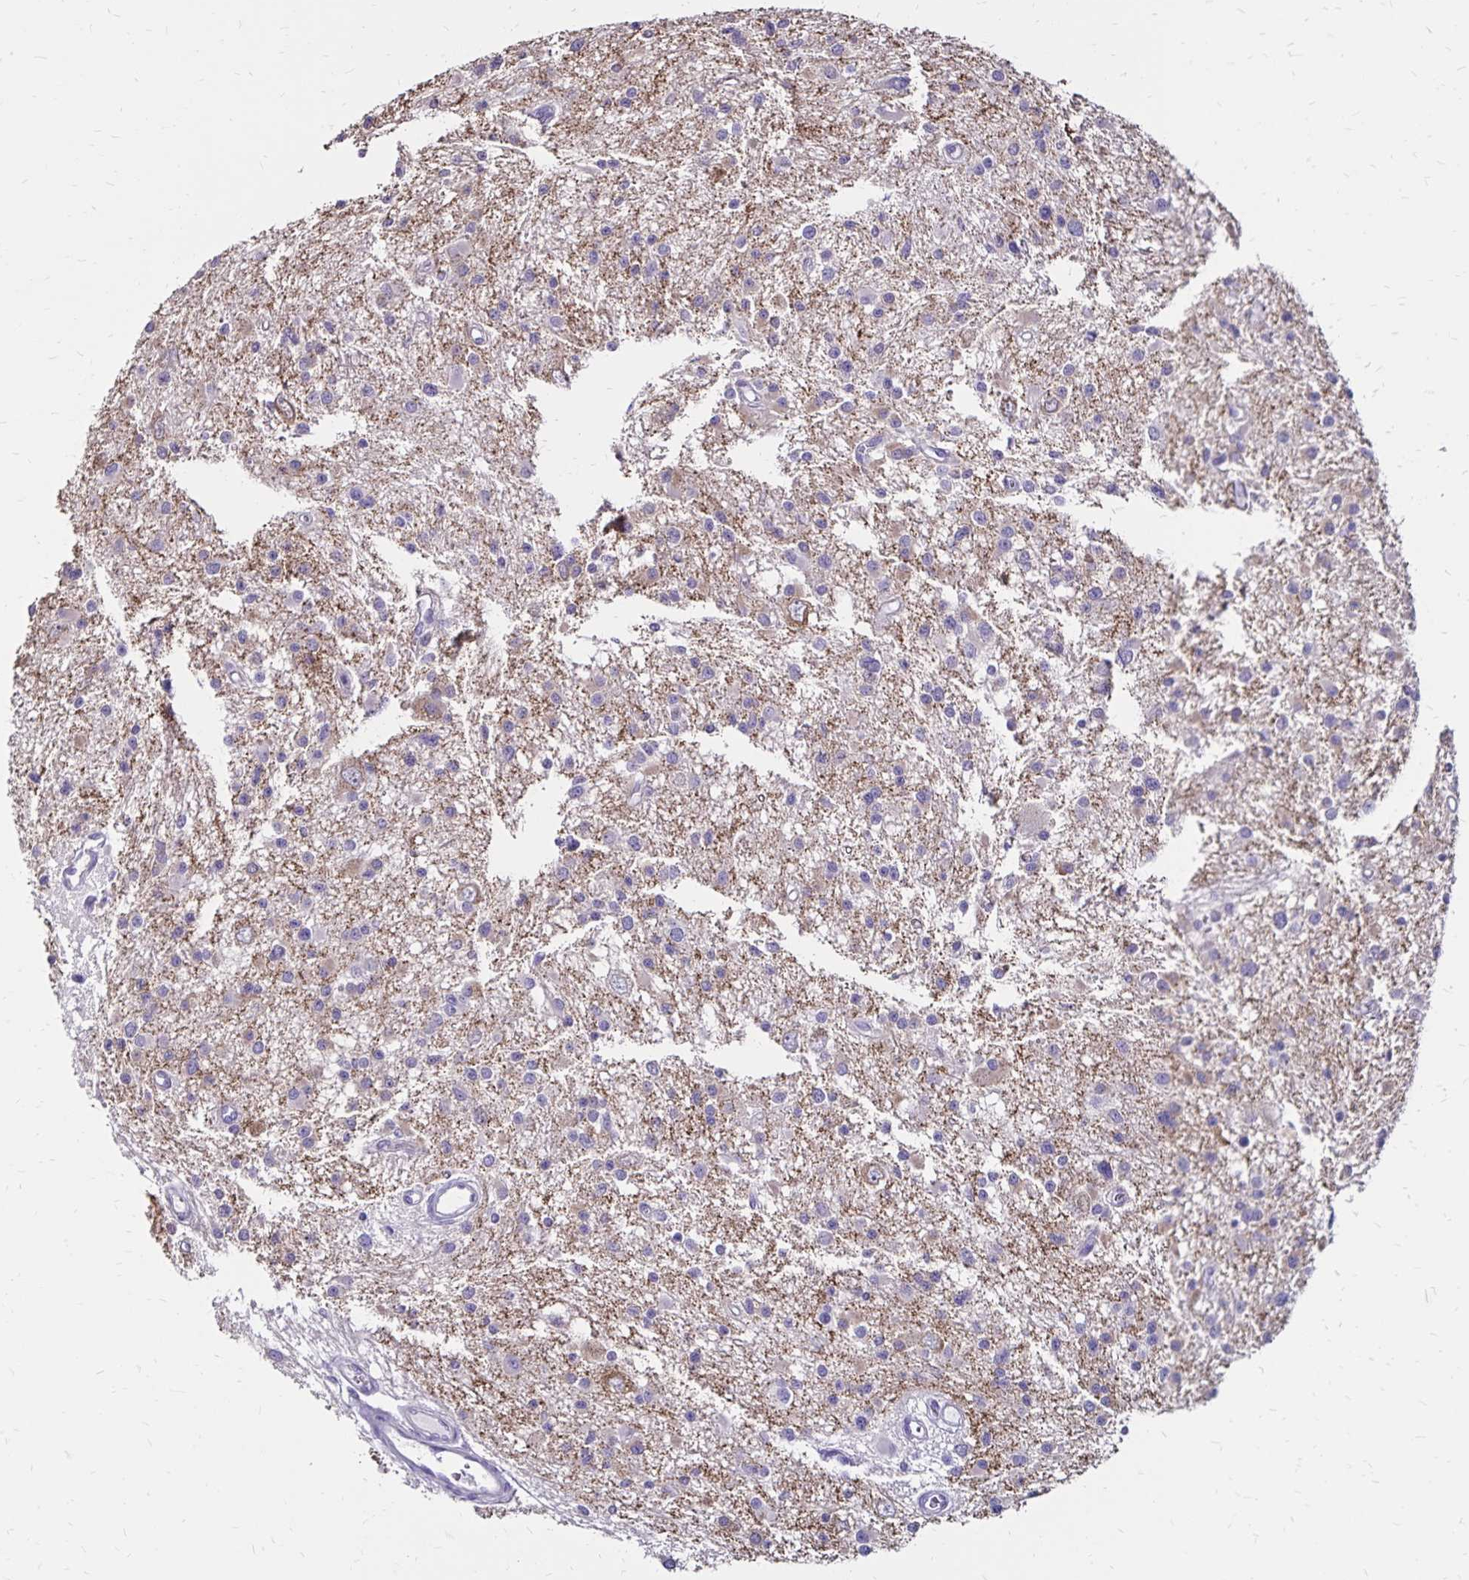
{"staining": {"intensity": "negative", "quantity": "none", "location": "none"}, "tissue": "glioma", "cell_type": "Tumor cells", "image_type": "cancer", "snomed": [{"axis": "morphology", "description": "Glioma, malignant, High grade"}, {"axis": "topography", "description": "Brain"}], "caption": "This photomicrograph is of glioma stained with IHC to label a protein in brown with the nuclei are counter-stained blue. There is no expression in tumor cells.", "gene": "SH3GL3", "patient": {"sex": "male", "age": 54}}